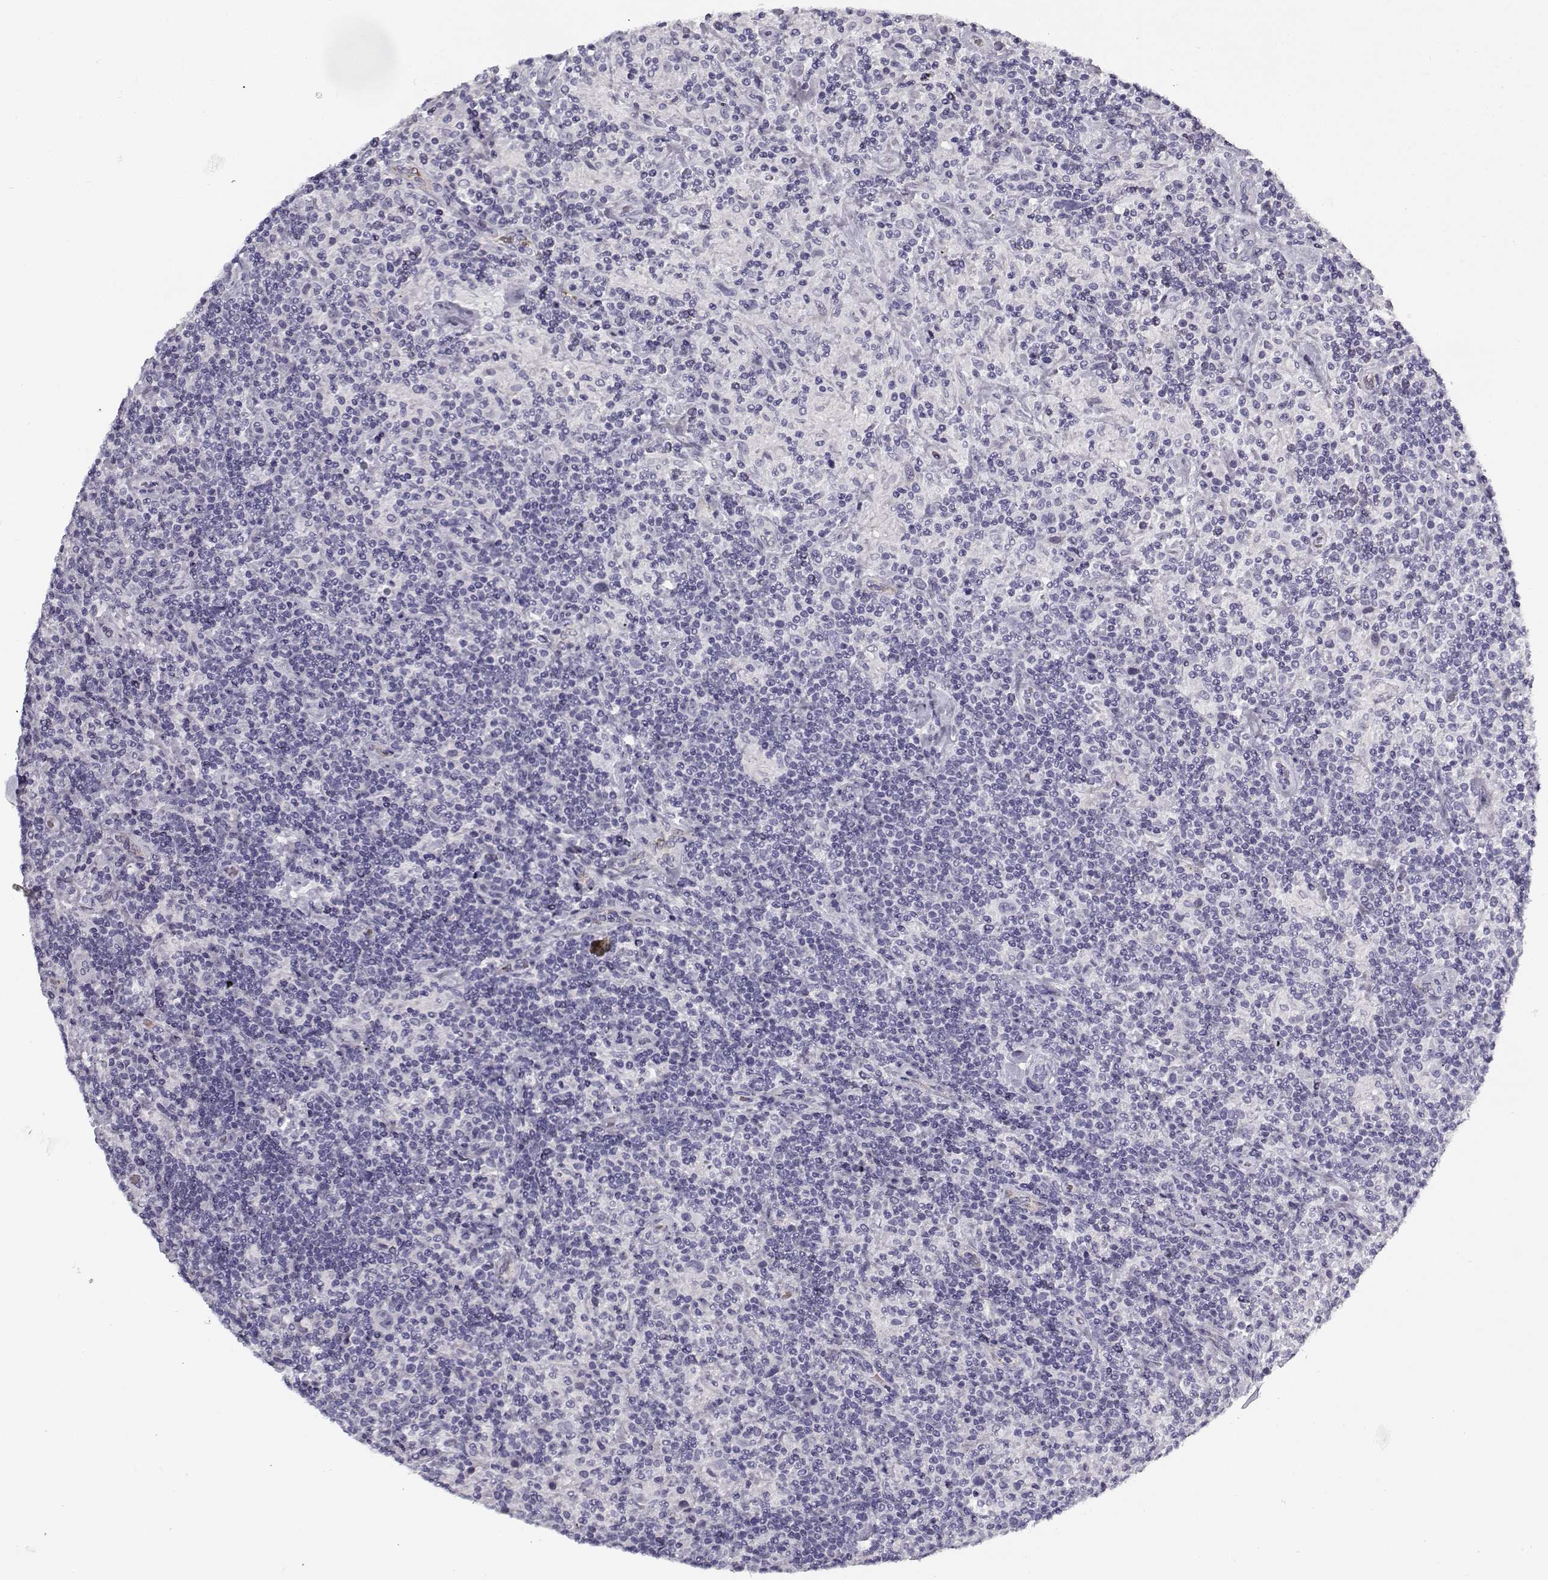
{"staining": {"intensity": "negative", "quantity": "none", "location": "none"}, "tissue": "lymphoma", "cell_type": "Tumor cells", "image_type": "cancer", "snomed": [{"axis": "morphology", "description": "Hodgkin's disease, NOS"}, {"axis": "topography", "description": "Lymph node"}], "caption": "Tumor cells show no significant protein positivity in Hodgkin's disease.", "gene": "SNCA", "patient": {"sex": "male", "age": 70}}